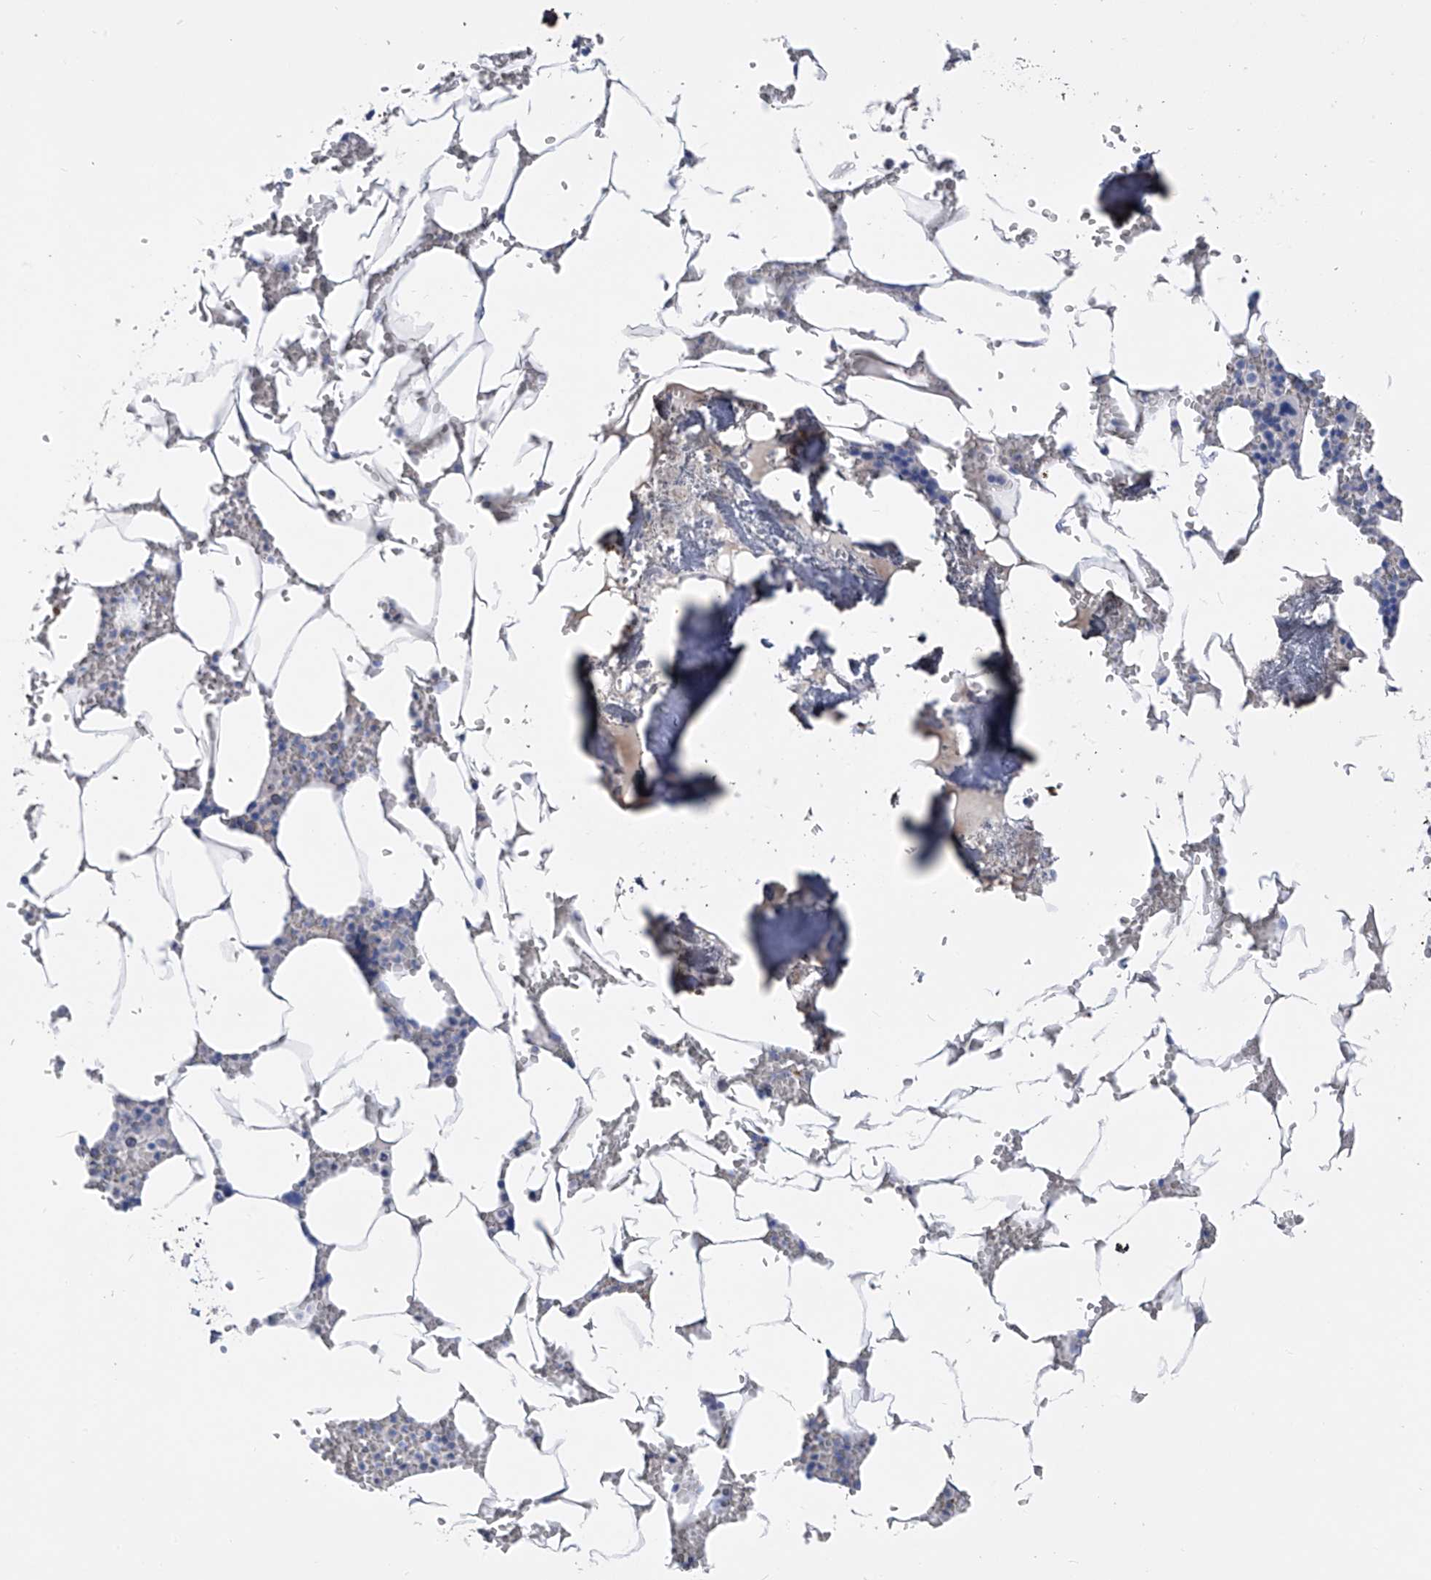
{"staining": {"intensity": "negative", "quantity": "none", "location": "none"}, "tissue": "bone marrow", "cell_type": "Hematopoietic cells", "image_type": "normal", "snomed": [{"axis": "morphology", "description": "Normal tissue, NOS"}, {"axis": "topography", "description": "Bone marrow"}], "caption": "DAB immunohistochemical staining of normal bone marrow displays no significant expression in hematopoietic cells.", "gene": "ADRA1A", "patient": {"sex": "male", "age": 70}}